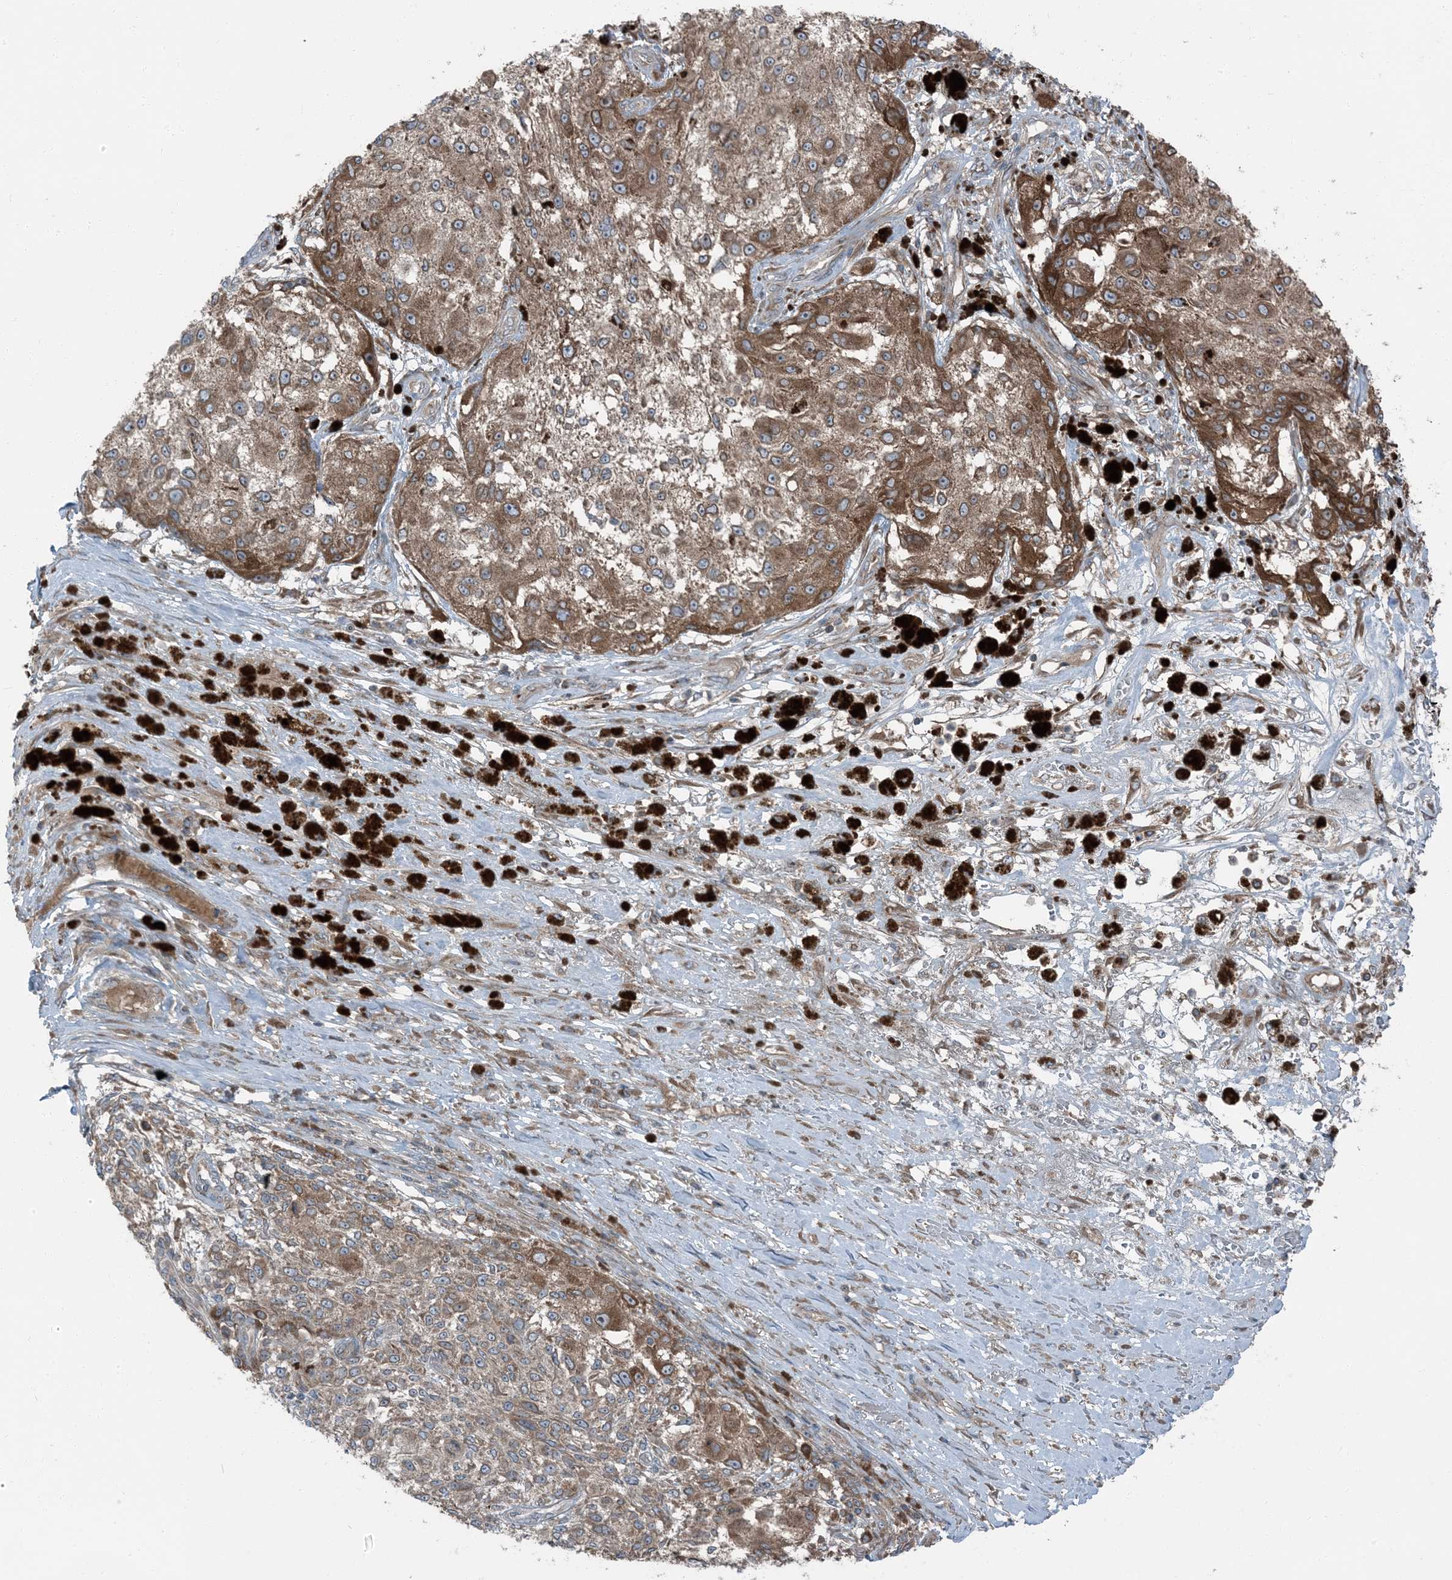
{"staining": {"intensity": "strong", "quantity": ">75%", "location": "cytoplasmic/membranous"}, "tissue": "melanoma", "cell_type": "Tumor cells", "image_type": "cancer", "snomed": [{"axis": "morphology", "description": "Necrosis, NOS"}, {"axis": "morphology", "description": "Malignant melanoma, NOS"}, {"axis": "topography", "description": "Skin"}], "caption": "High-magnification brightfield microscopy of malignant melanoma stained with DAB (3,3'-diaminobenzidine) (brown) and counterstained with hematoxylin (blue). tumor cells exhibit strong cytoplasmic/membranous positivity is appreciated in approximately>75% of cells. The staining was performed using DAB to visualize the protein expression in brown, while the nuclei were stained in blue with hematoxylin (Magnification: 20x).", "gene": "RAB3GAP1", "patient": {"sex": "female", "age": 87}}